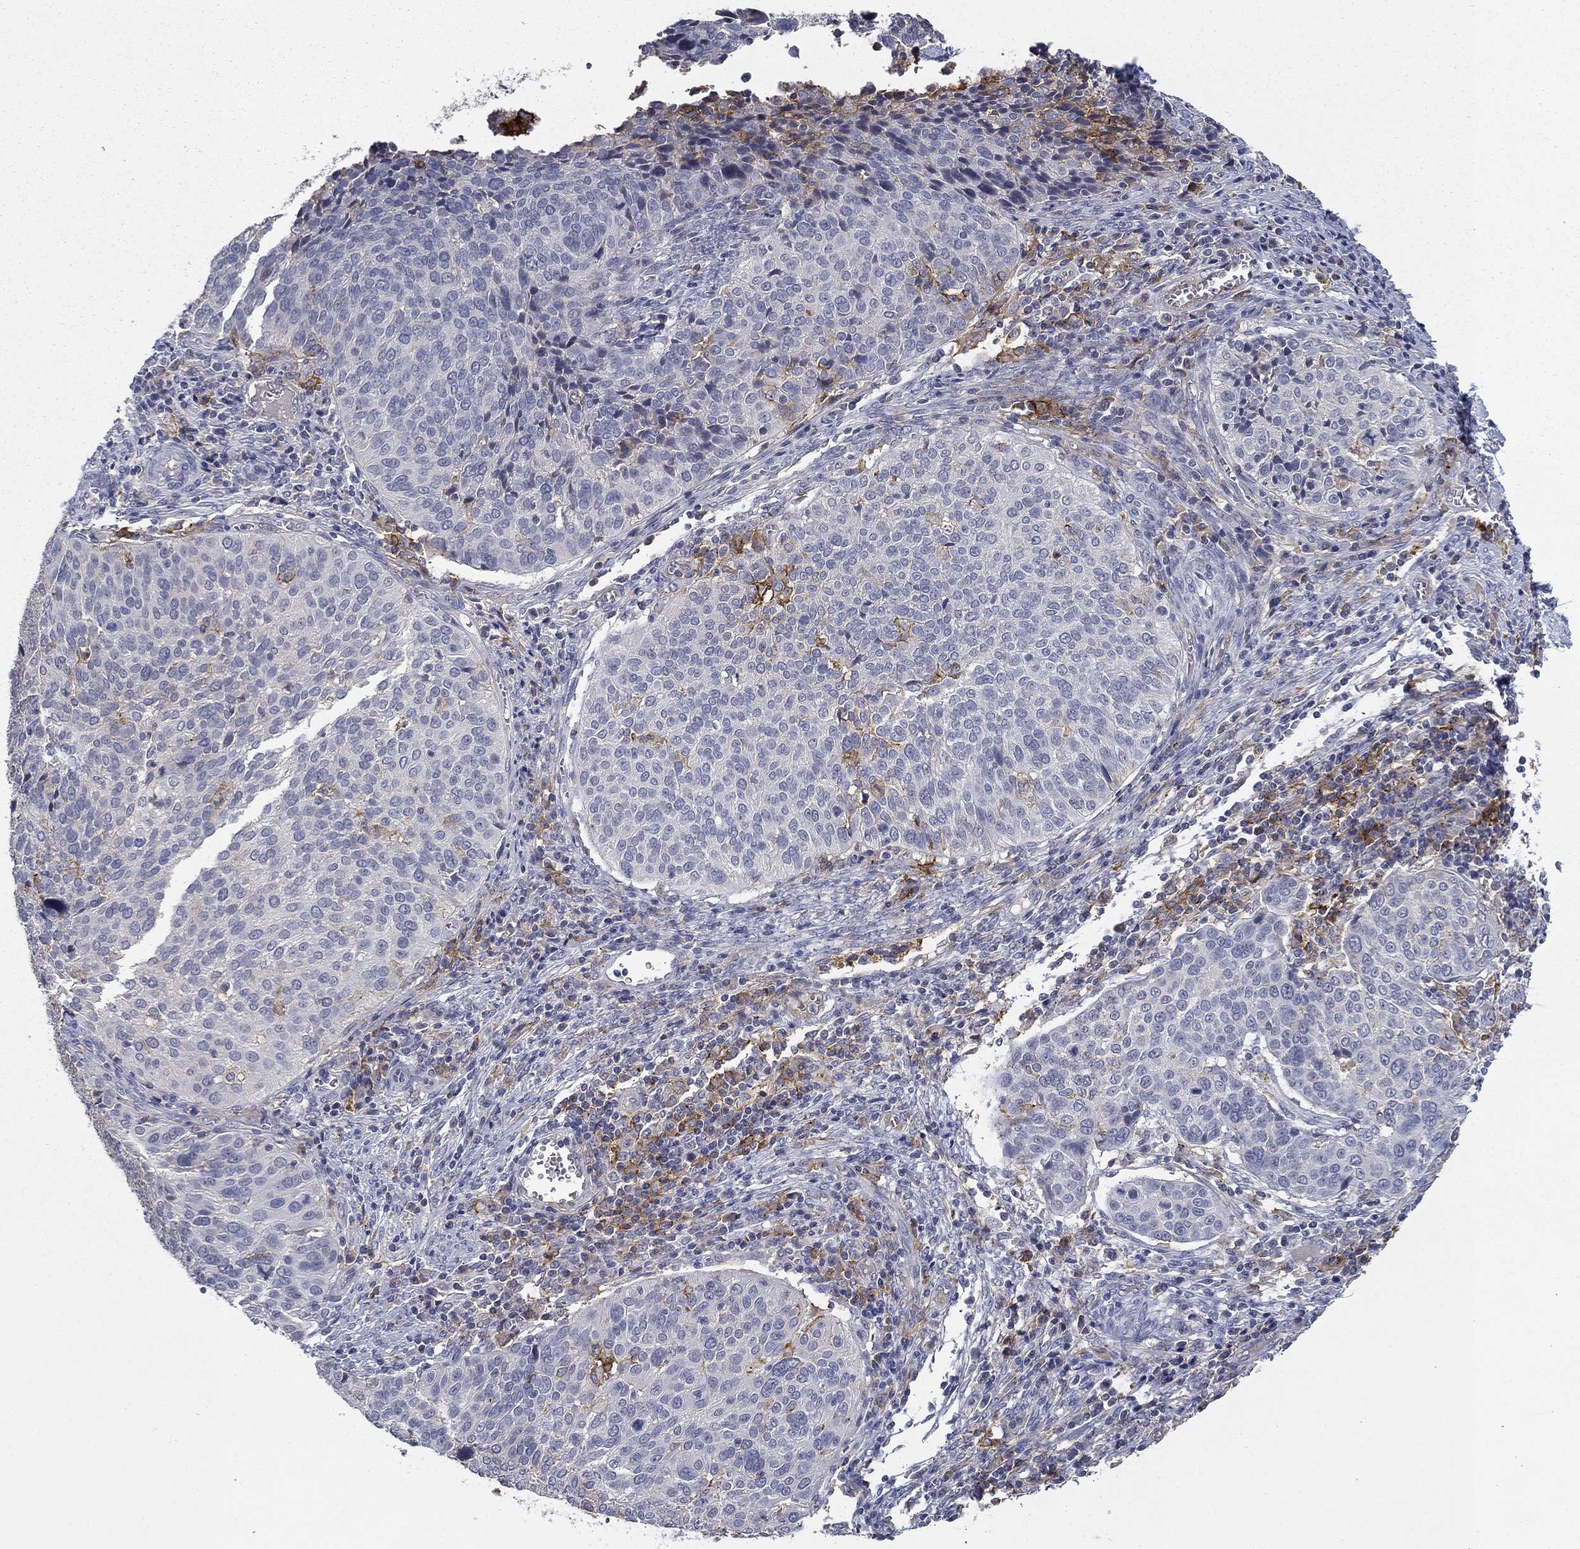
{"staining": {"intensity": "strong", "quantity": ">75%", "location": "cytoplasmic/membranous"}, "tissue": "cervical cancer", "cell_type": "Tumor cells", "image_type": "cancer", "snomed": [{"axis": "morphology", "description": "Squamous cell carcinoma, NOS"}, {"axis": "topography", "description": "Cervix"}], "caption": "This micrograph shows immunohistochemistry staining of human squamous cell carcinoma (cervical), with high strong cytoplasmic/membranous positivity in about >75% of tumor cells.", "gene": "CD274", "patient": {"sex": "female", "age": 39}}